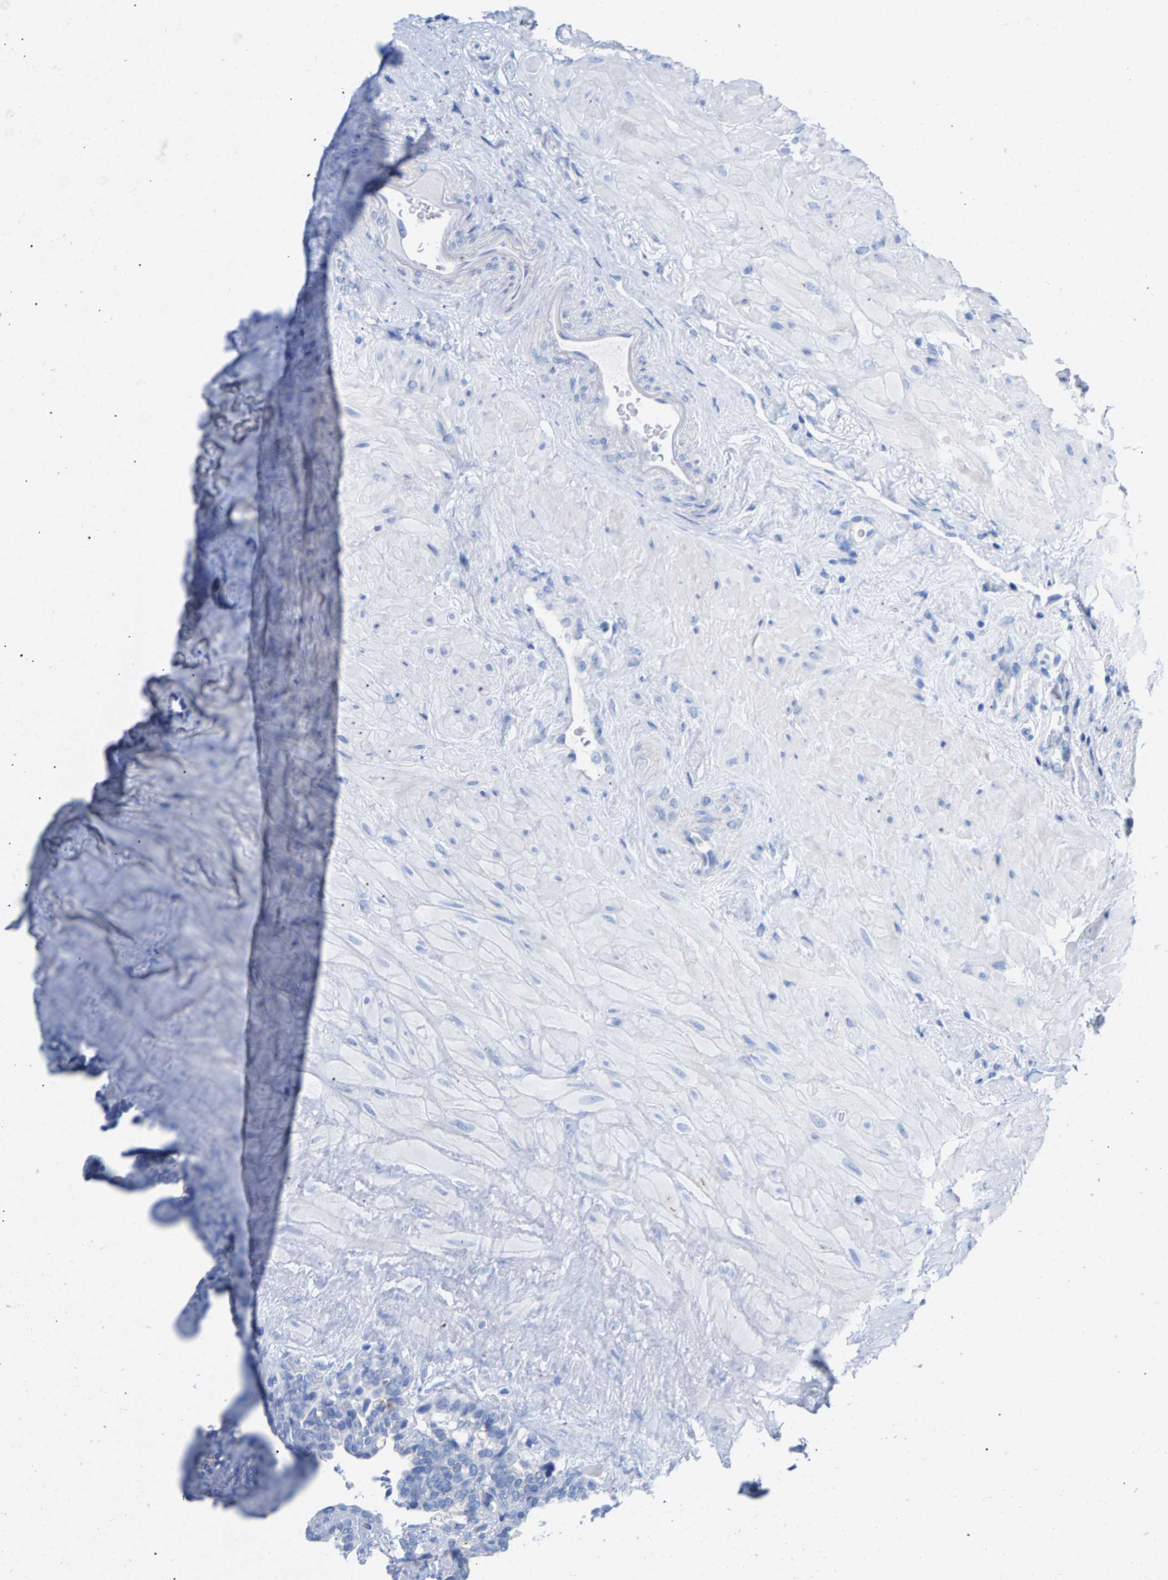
{"staining": {"intensity": "negative", "quantity": "none", "location": "none"}, "tissue": "seminal vesicle", "cell_type": "Glandular cells", "image_type": "normal", "snomed": [{"axis": "morphology", "description": "Normal tissue, NOS"}, {"axis": "topography", "description": "Seminal veicle"}], "caption": "This is a histopathology image of IHC staining of normal seminal vesicle, which shows no staining in glandular cells.", "gene": "CPA1", "patient": {"sex": "male", "age": 68}}